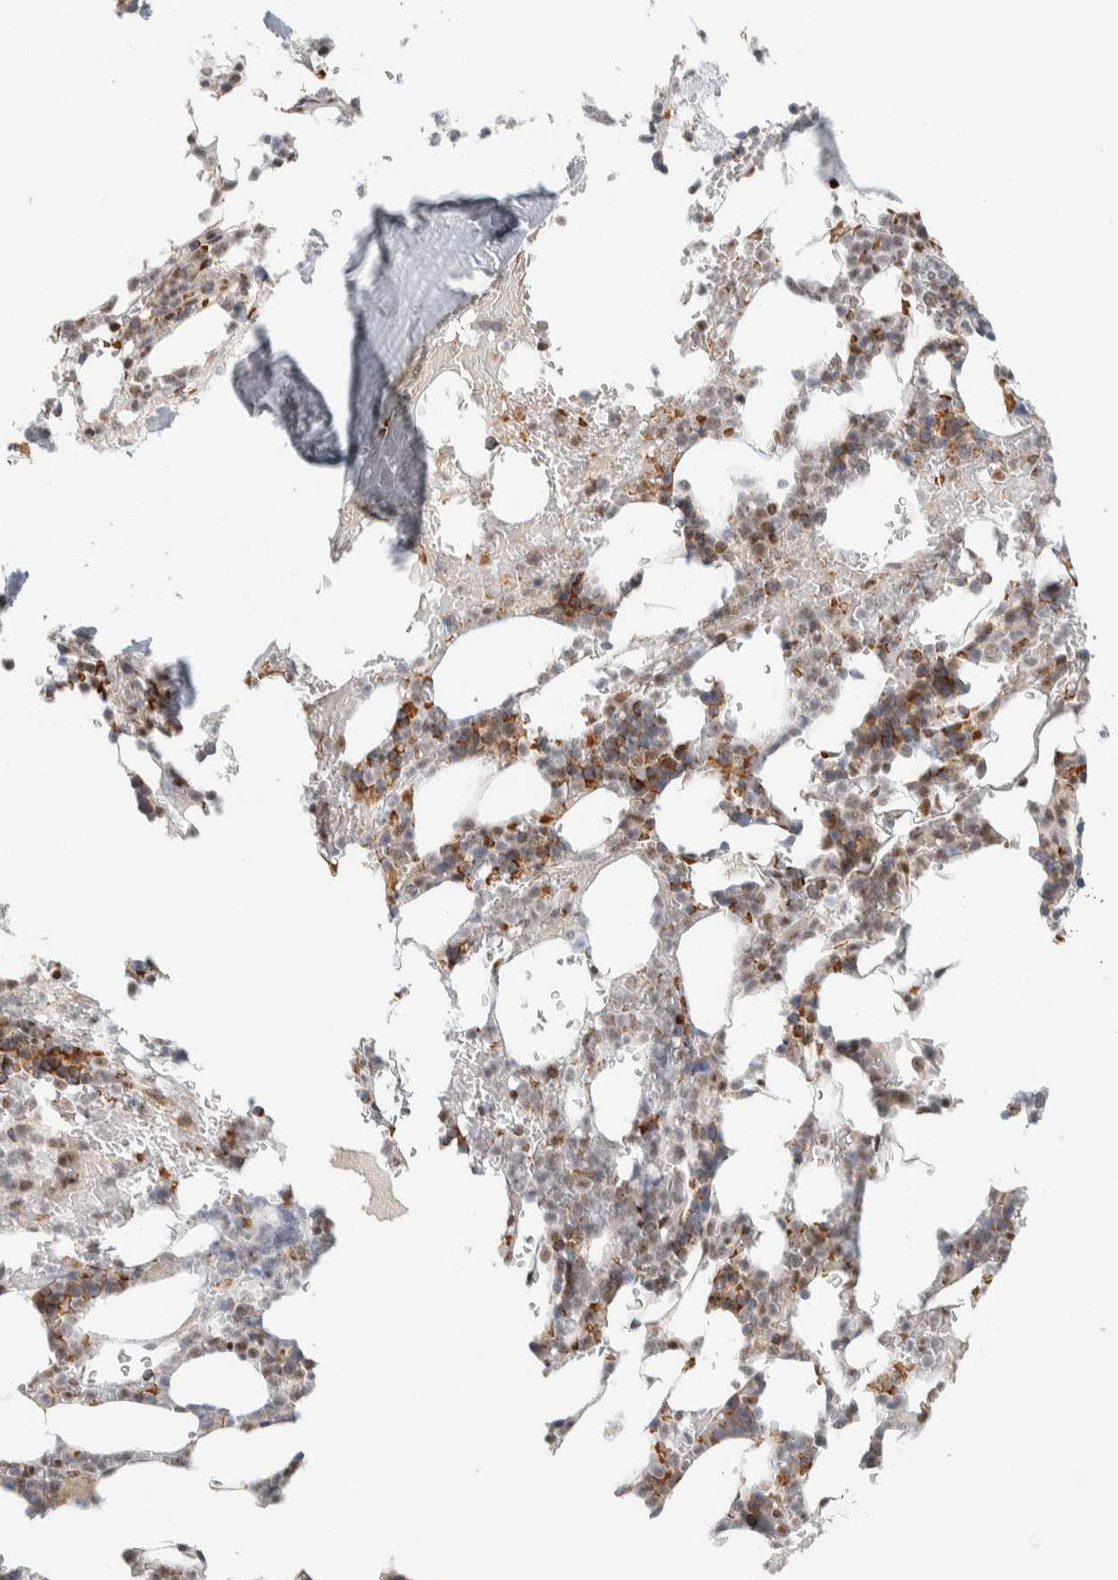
{"staining": {"intensity": "moderate", "quantity": "25%-75%", "location": "cytoplasmic/membranous"}, "tissue": "bone marrow", "cell_type": "Hematopoietic cells", "image_type": "normal", "snomed": [{"axis": "morphology", "description": "Normal tissue, NOS"}, {"axis": "topography", "description": "Bone marrow"}], "caption": "Protein expression analysis of normal bone marrow demonstrates moderate cytoplasmic/membranous staining in about 25%-75% of hematopoietic cells.", "gene": "ZBTB2", "patient": {"sex": "female", "age": 81}}